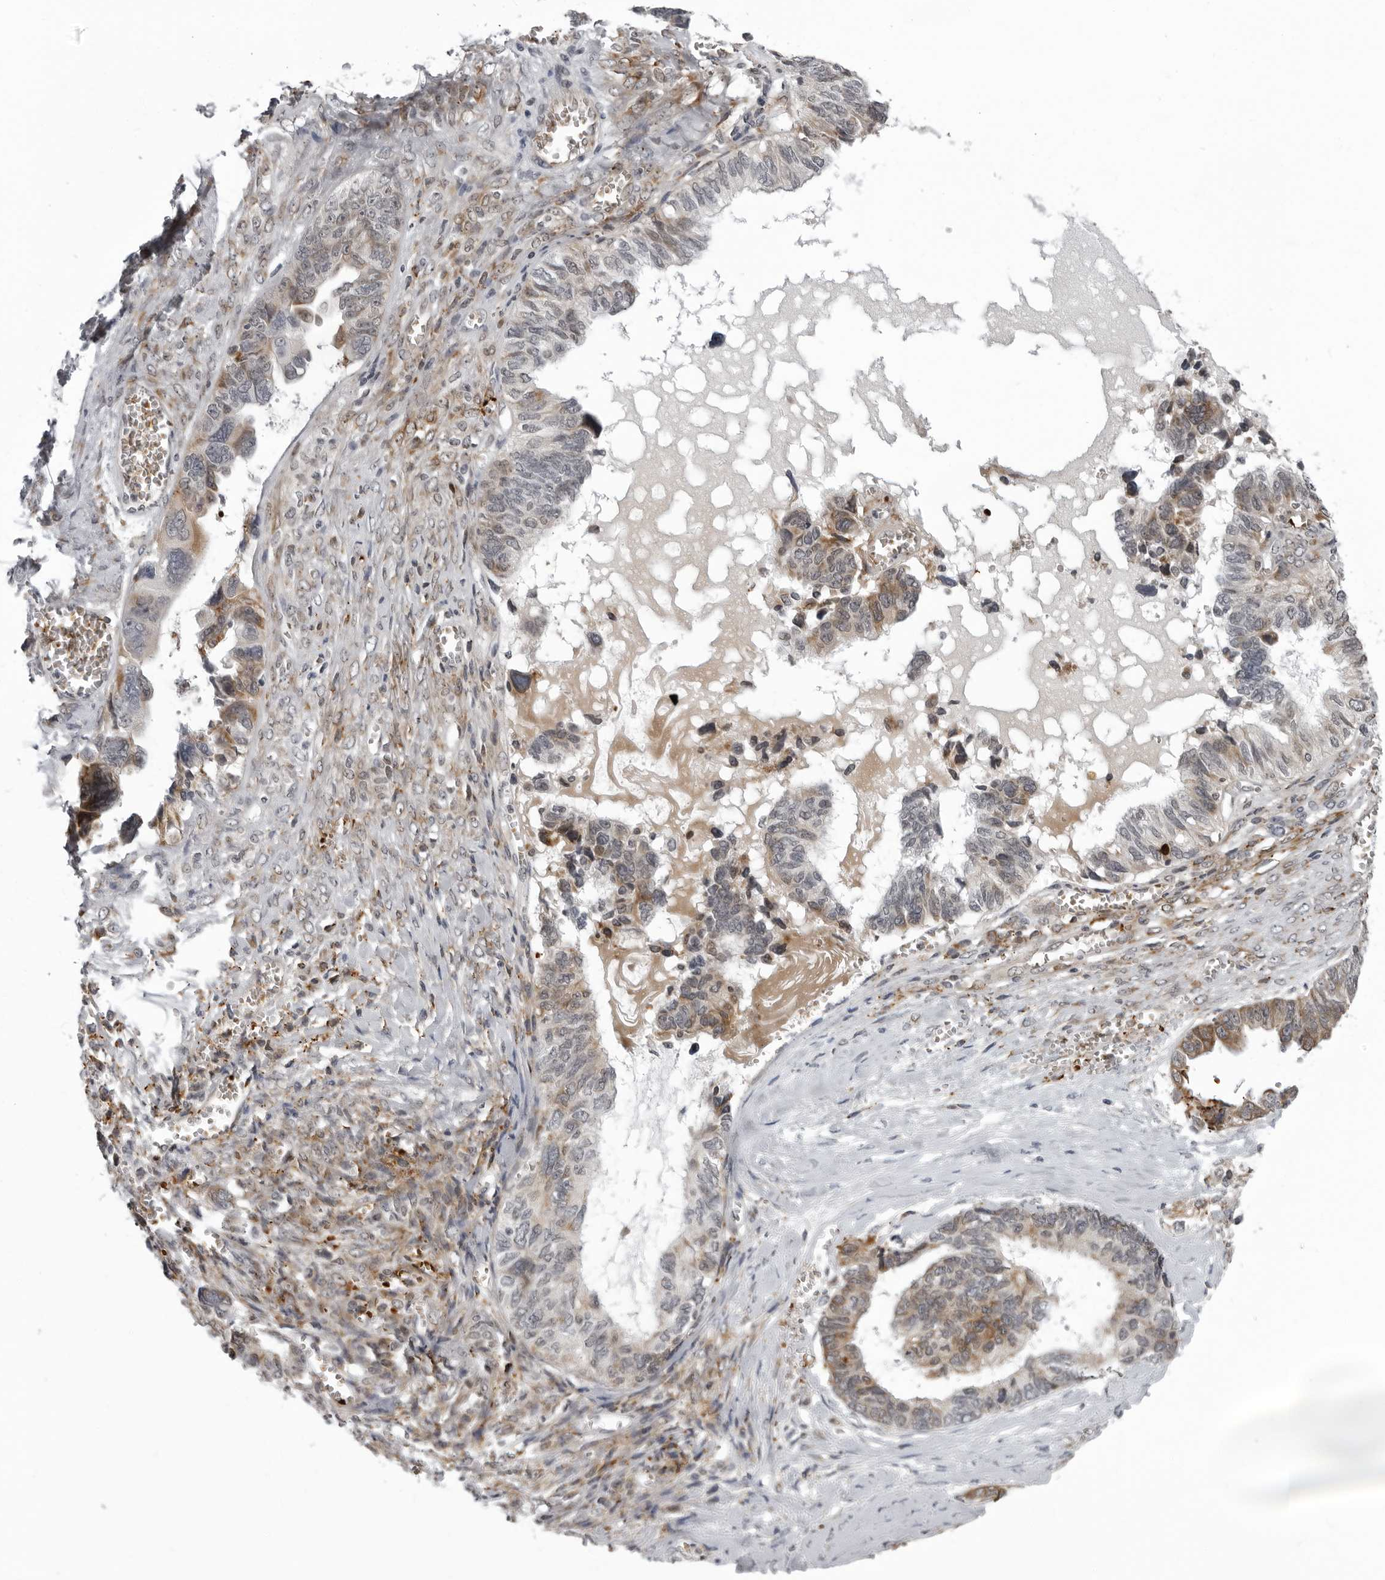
{"staining": {"intensity": "moderate", "quantity": "<25%", "location": "cytoplasmic/membranous"}, "tissue": "ovarian cancer", "cell_type": "Tumor cells", "image_type": "cancer", "snomed": [{"axis": "morphology", "description": "Cystadenocarcinoma, serous, NOS"}, {"axis": "topography", "description": "Ovary"}], "caption": "DAB (3,3'-diaminobenzidine) immunohistochemical staining of ovarian serous cystadenocarcinoma demonstrates moderate cytoplasmic/membranous protein positivity in about <25% of tumor cells.", "gene": "THOP1", "patient": {"sex": "female", "age": 79}}